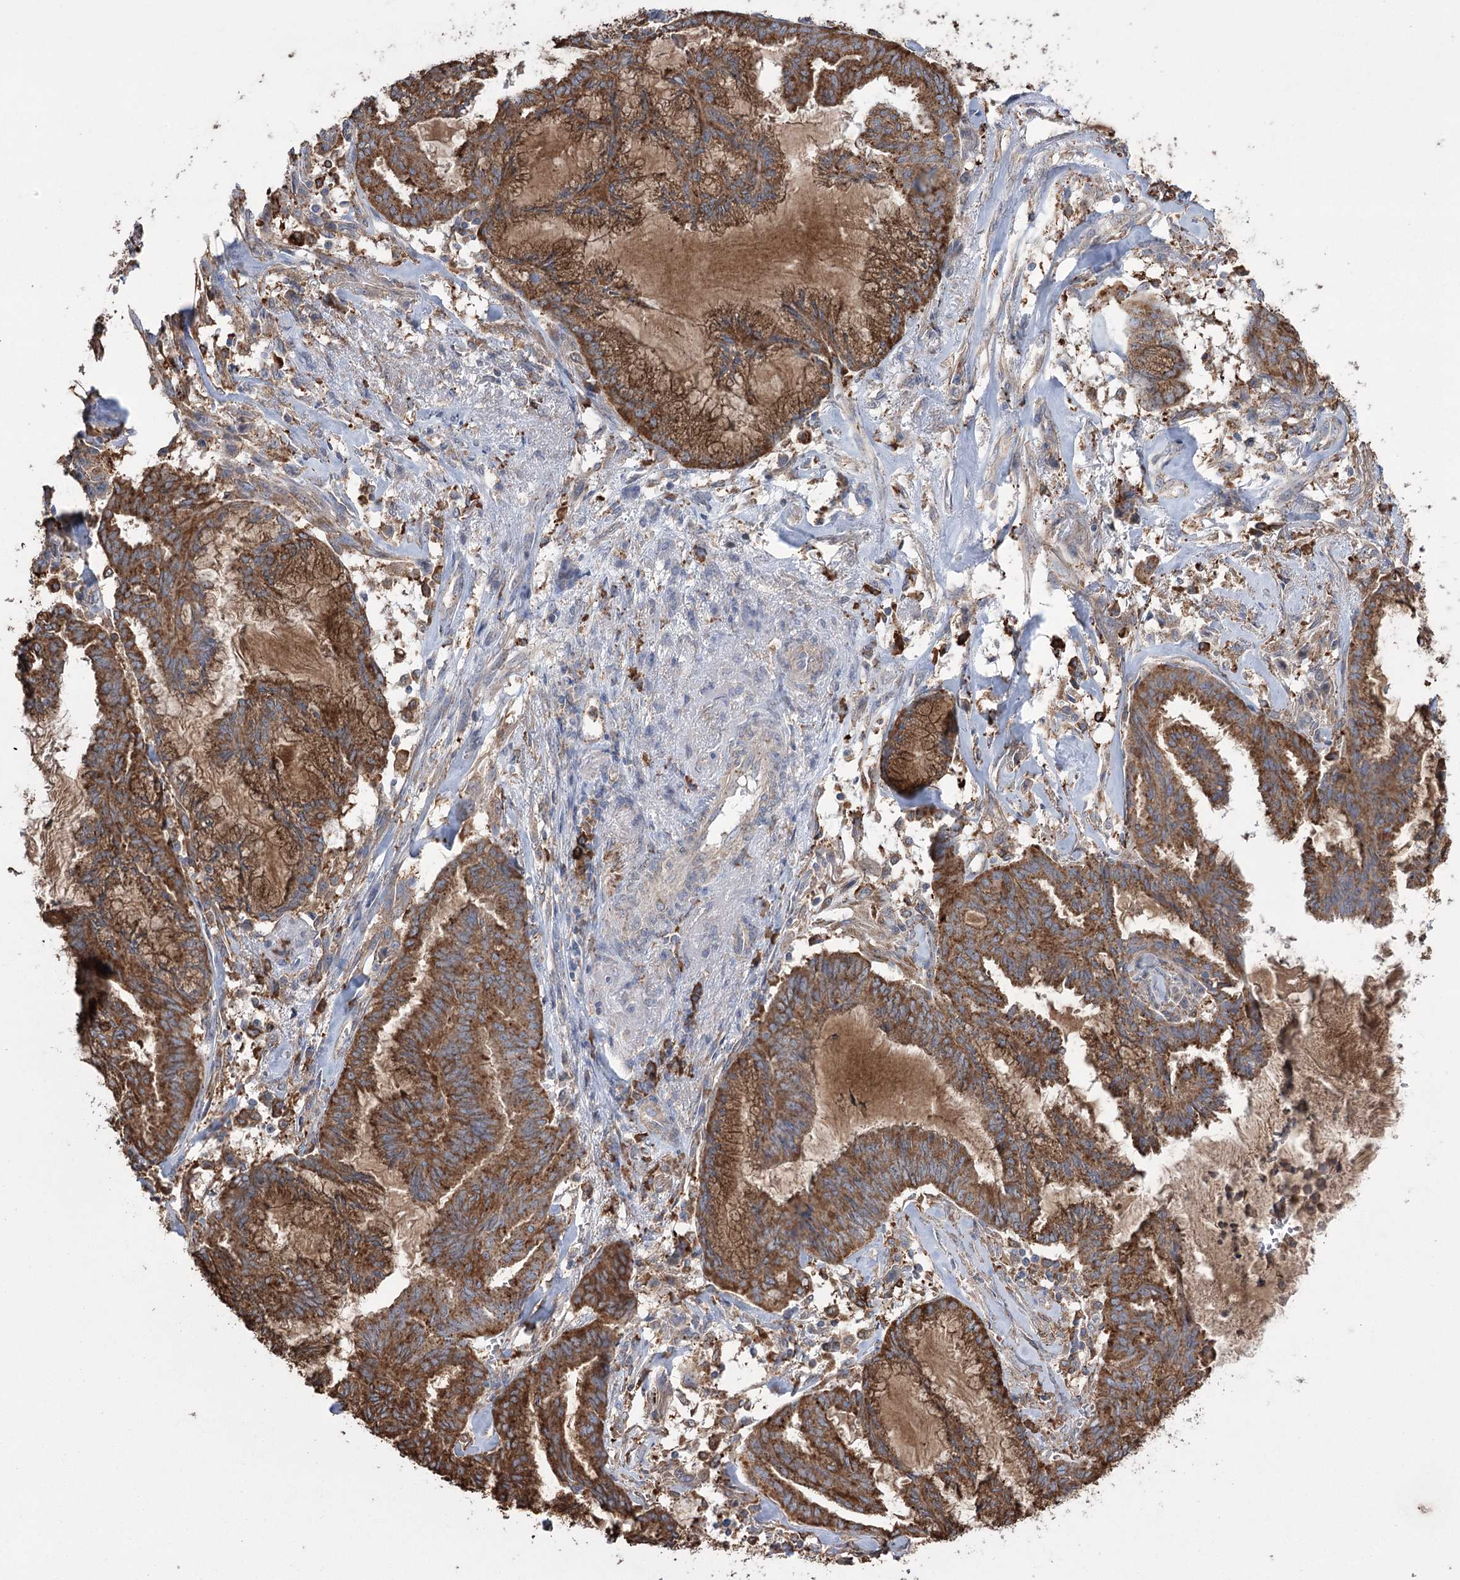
{"staining": {"intensity": "strong", "quantity": ">75%", "location": "cytoplasmic/membranous"}, "tissue": "endometrial cancer", "cell_type": "Tumor cells", "image_type": "cancer", "snomed": [{"axis": "morphology", "description": "Adenocarcinoma, NOS"}, {"axis": "topography", "description": "Endometrium"}], "caption": "Endometrial adenocarcinoma stained for a protein (brown) exhibits strong cytoplasmic/membranous positive expression in approximately >75% of tumor cells.", "gene": "TRIM71", "patient": {"sex": "female", "age": 86}}